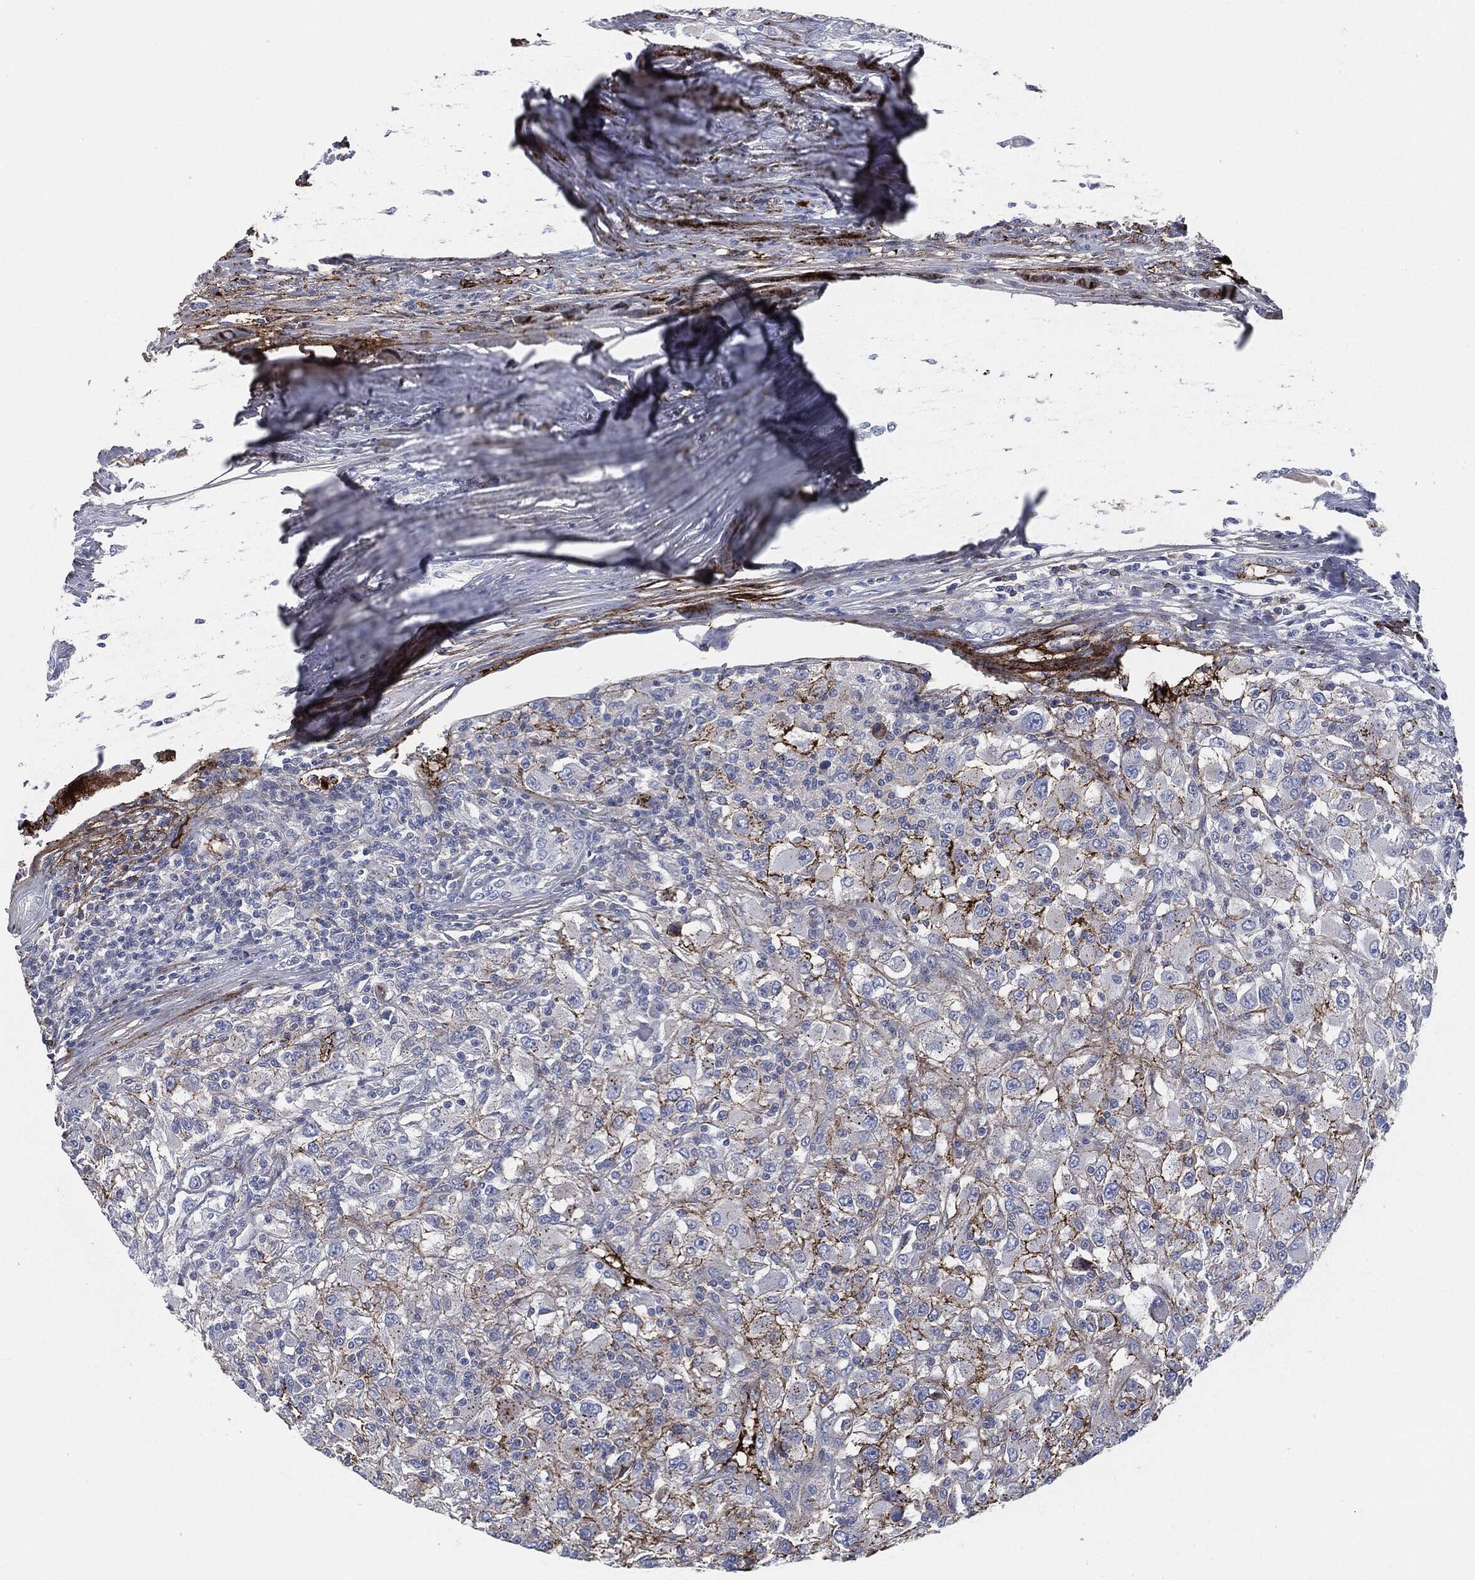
{"staining": {"intensity": "moderate", "quantity": "<25%", "location": "cytoplasmic/membranous"}, "tissue": "renal cancer", "cell_type": "Tumor cells", "image_type": "cancer", "snomed": [{"axis": "morphology", "description": "Adenocarcinoma, NOS"}, {"axis": "topography", "description": "Kidney"}], "caption": "Brown immunohistochemical staining in human renal cancer demonstrates moderate cytoplasmic/membranous staining in approximately <25% of tumor cells.", "gene": "APOB", "patient": {"sex": "female", "age": 67}}